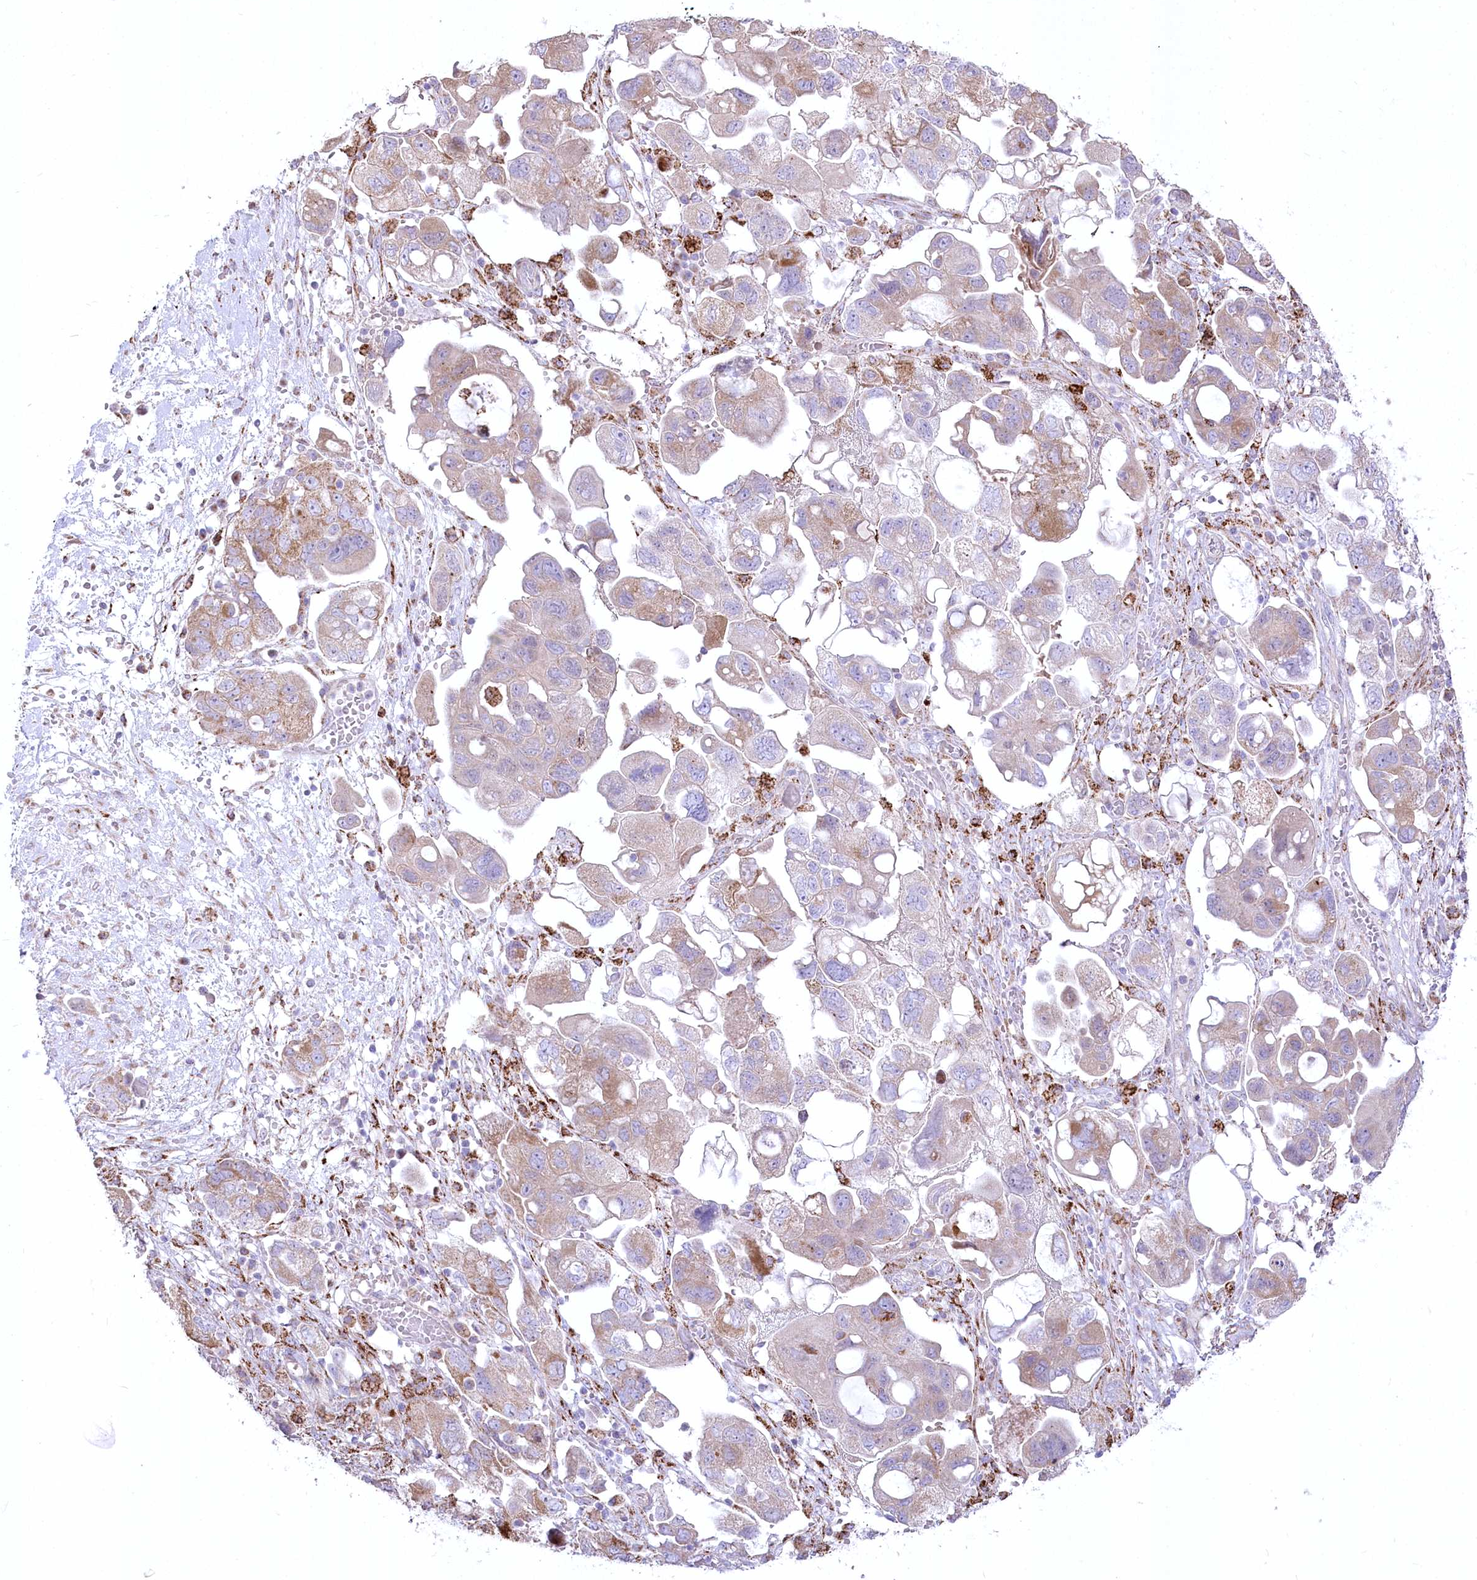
{"staining": {"intensity": "moderate", "quantity": "<25%", "location": "cytoplasmic/membranous"}, "tissue": "ovarian cancer", "cell_type": "Tumor cells", "image_type": "cancer", "snomed": [{"axis": "morphology", "description": "Carcinoma, NOS"}, {"axis": "morphology", "description": "Cystadenocarcinoma, serous, NOS"}, {"axis": "topography", "description": "Ovary"}], "caption": "Immunohistochemistry of human ovarian cancer demonstrates low levels of moderate cytoplasmic/membranous staining in approximately <25% of tumor cells. (IHC, brightfield microscopy, high magnification).", "gene": "CEP164", "patient": {"sex": "female", "age": 69}}